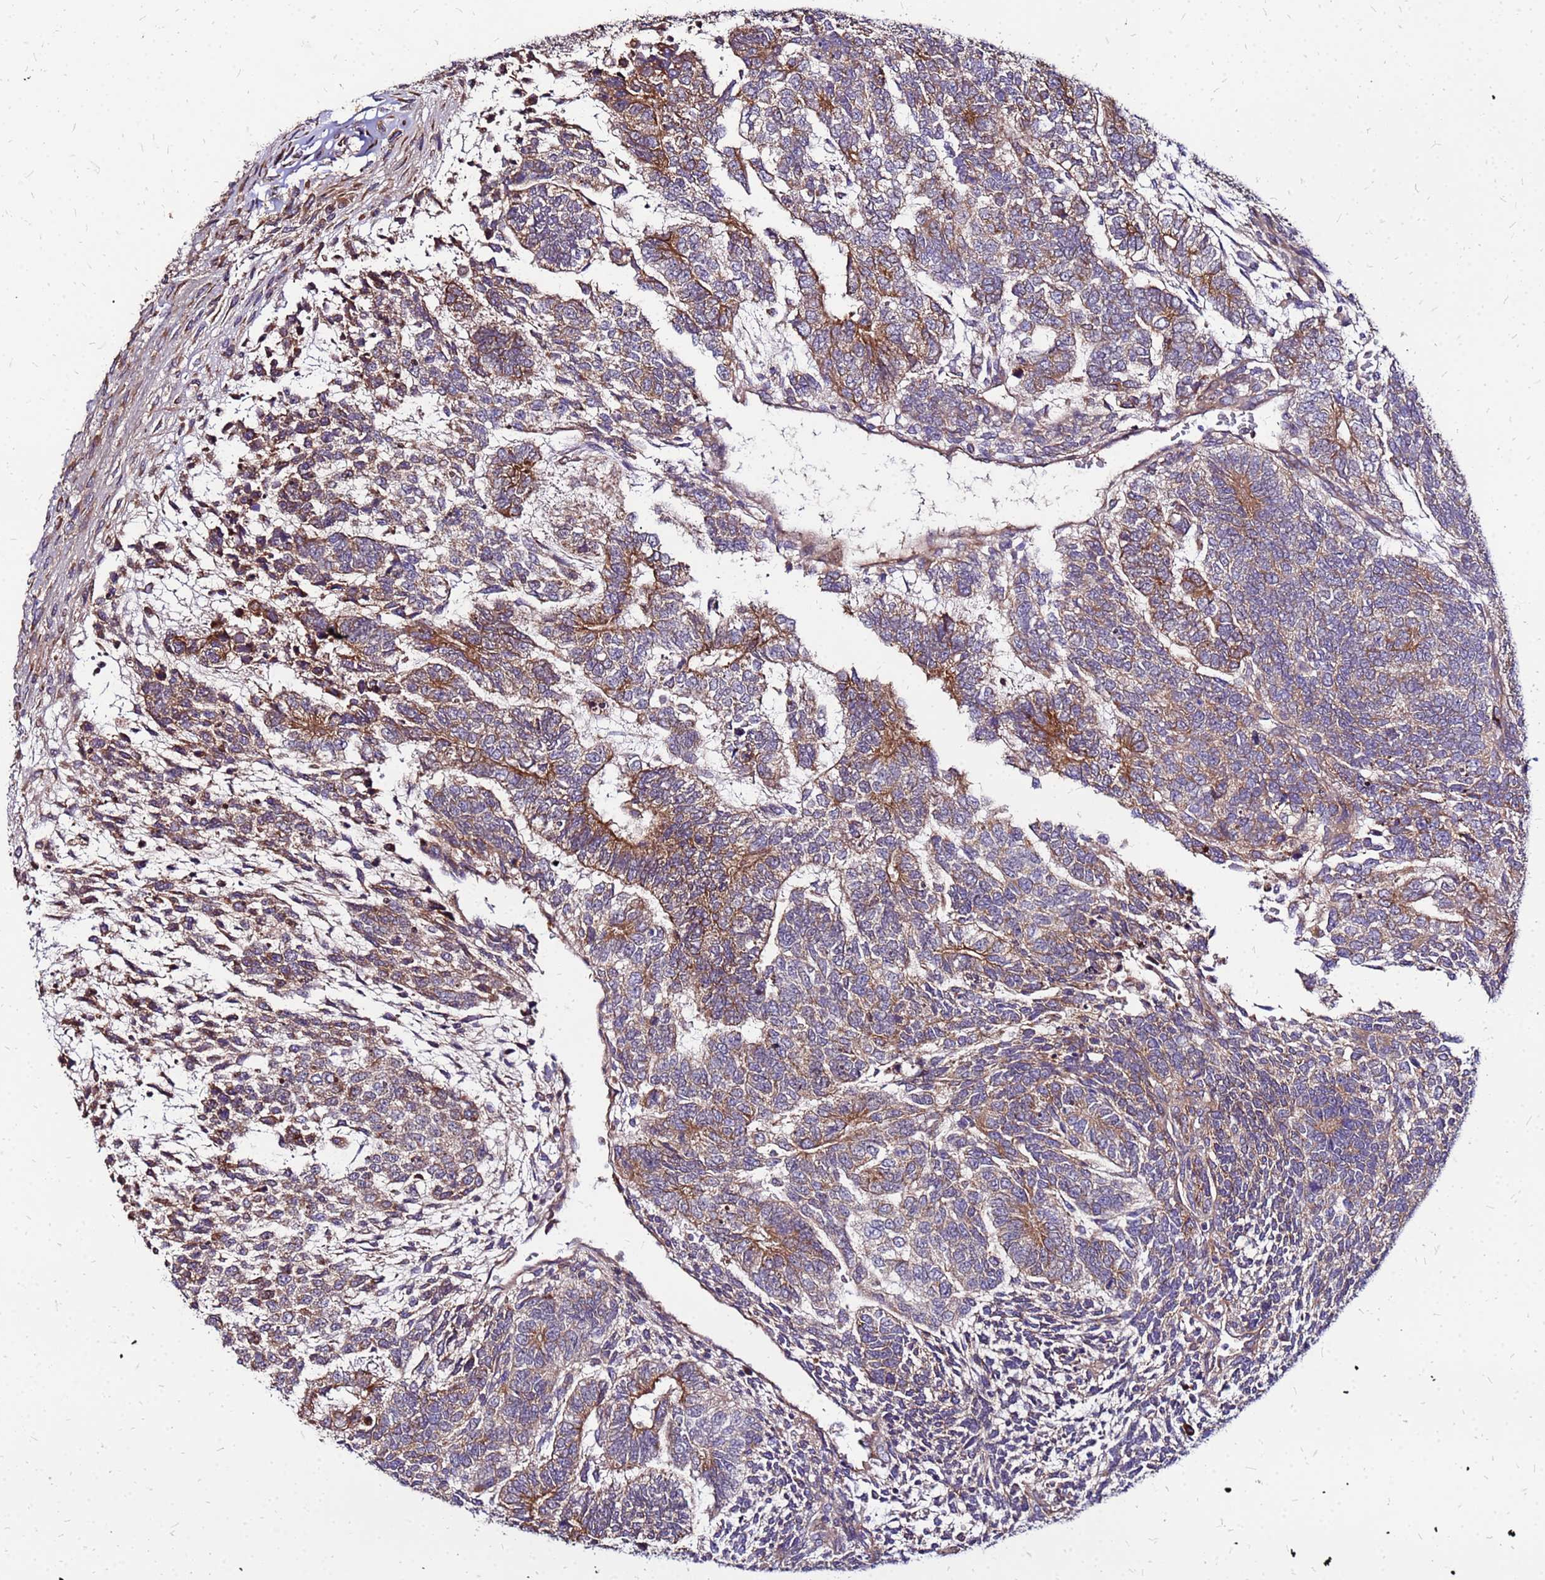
{"staining": {"intensity": "moderate", "quantity": "25%-75%", "location": "cytoplasmic/membranous"}, "tissue": "testis cancer", "cell_type": "Tumor cells", "image_type": "cancer", "snomed": [{"axis": "morphology", "description": "Carcinoma, Embryonal, NOS"}, {"axis": "topography", "description": "Testis"}], "caption": "Testis embryonal carcinoma stained with immunohistochemistry demonstrates moderate cytoplasmic/membranous staining in approximately 25%-75% of tumor cells.", "gene": "VMO1", "patient": {"sex": "male", "age": 23}}